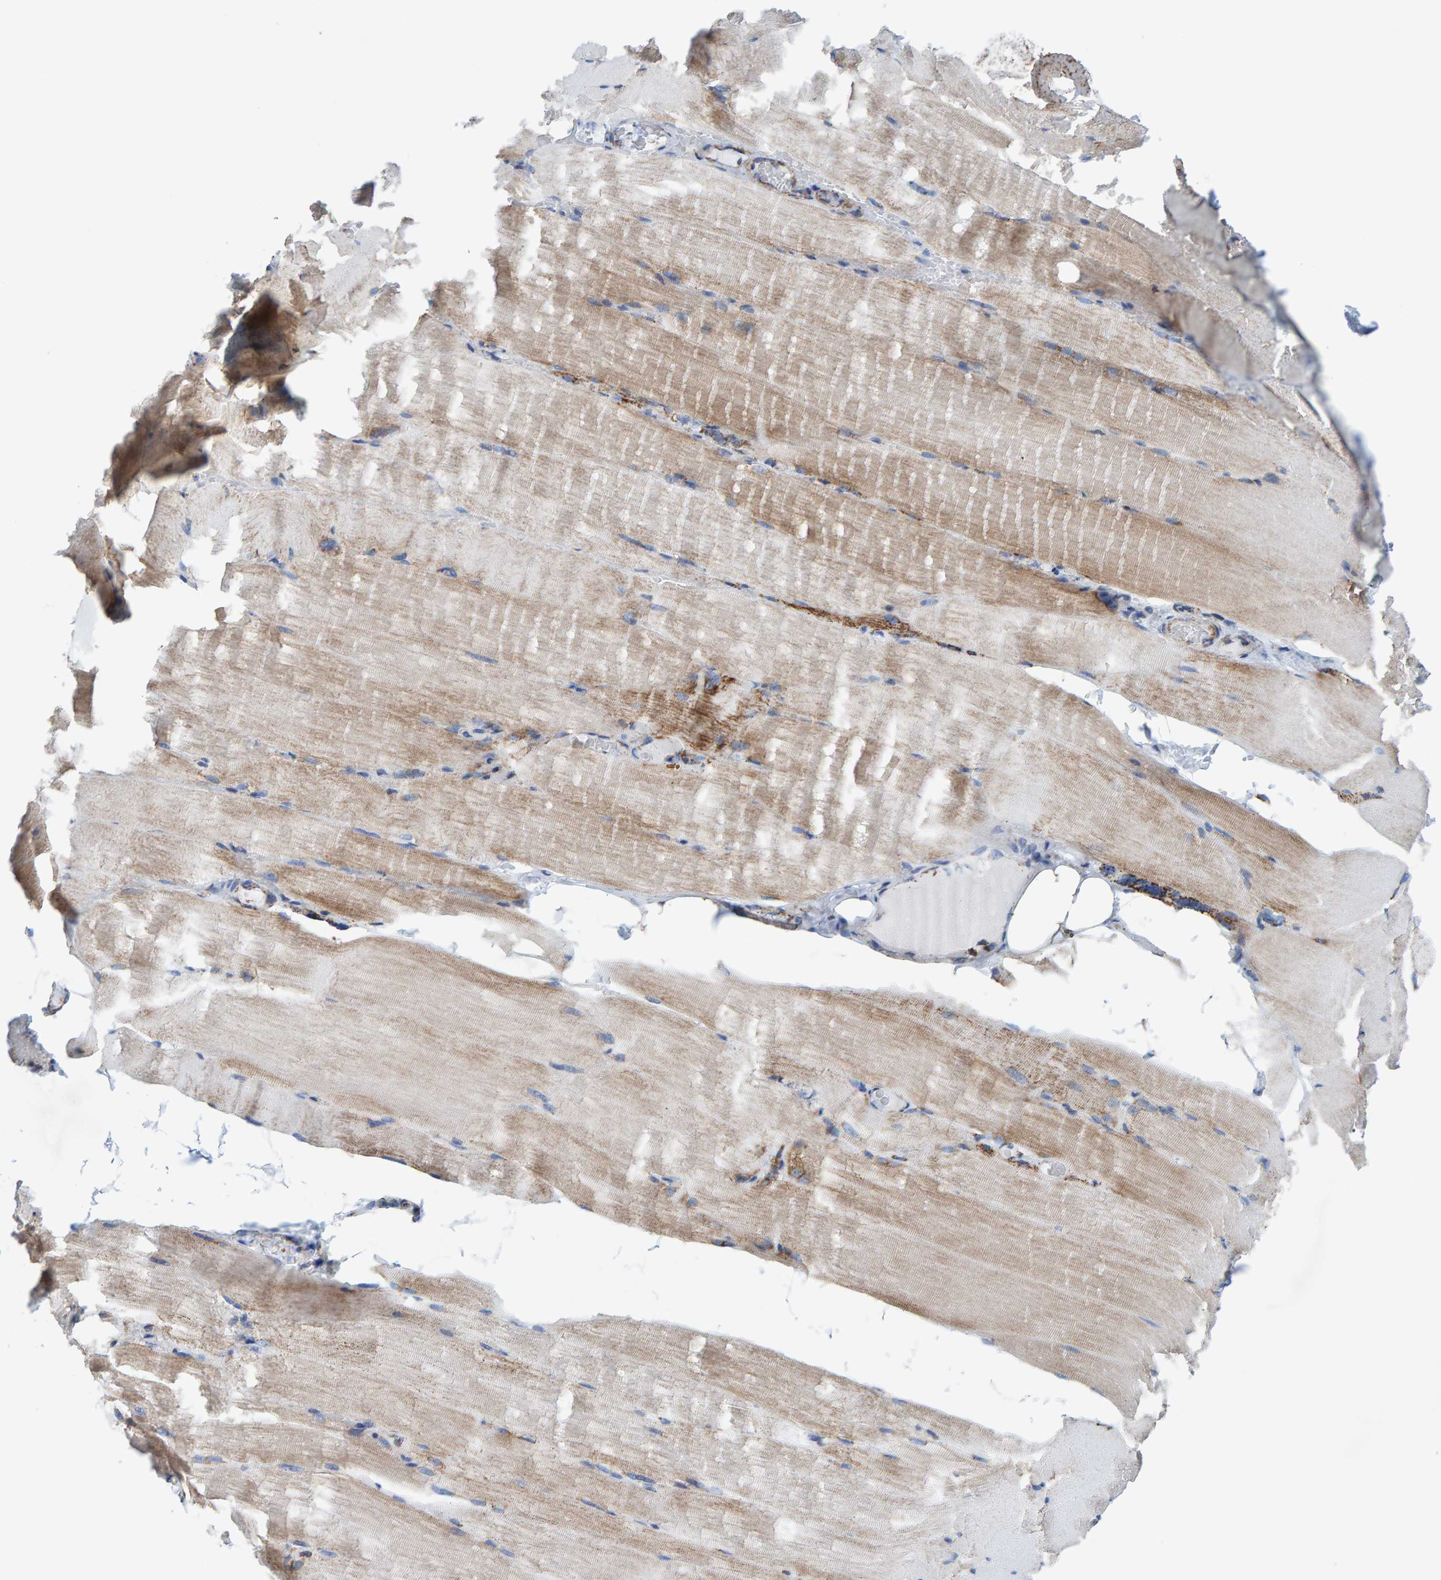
{"staining": {"intensity": "weak", "quantity": "25%-75%", "location": "cytoplasmic/membranous"}, "tissue": "skeletal muscle", "cell_type": "Myocytes", "image_type": "normal", "snomed": [{"axis": "morphology", "description": "Normal tissue, NOS"}, {"axis": "topography", "description": "Skeletal muscle"}, {"axis": "topography", "description": "Parathyroid gland"}], "caption": "Weak cytoplasmic/membranous expression is seen in about 25%-75% of myocytes in unremarkable skeletal muscle.", "gene": "ENSG00000262660", "patient": {"sex": "female", "age": 37}}